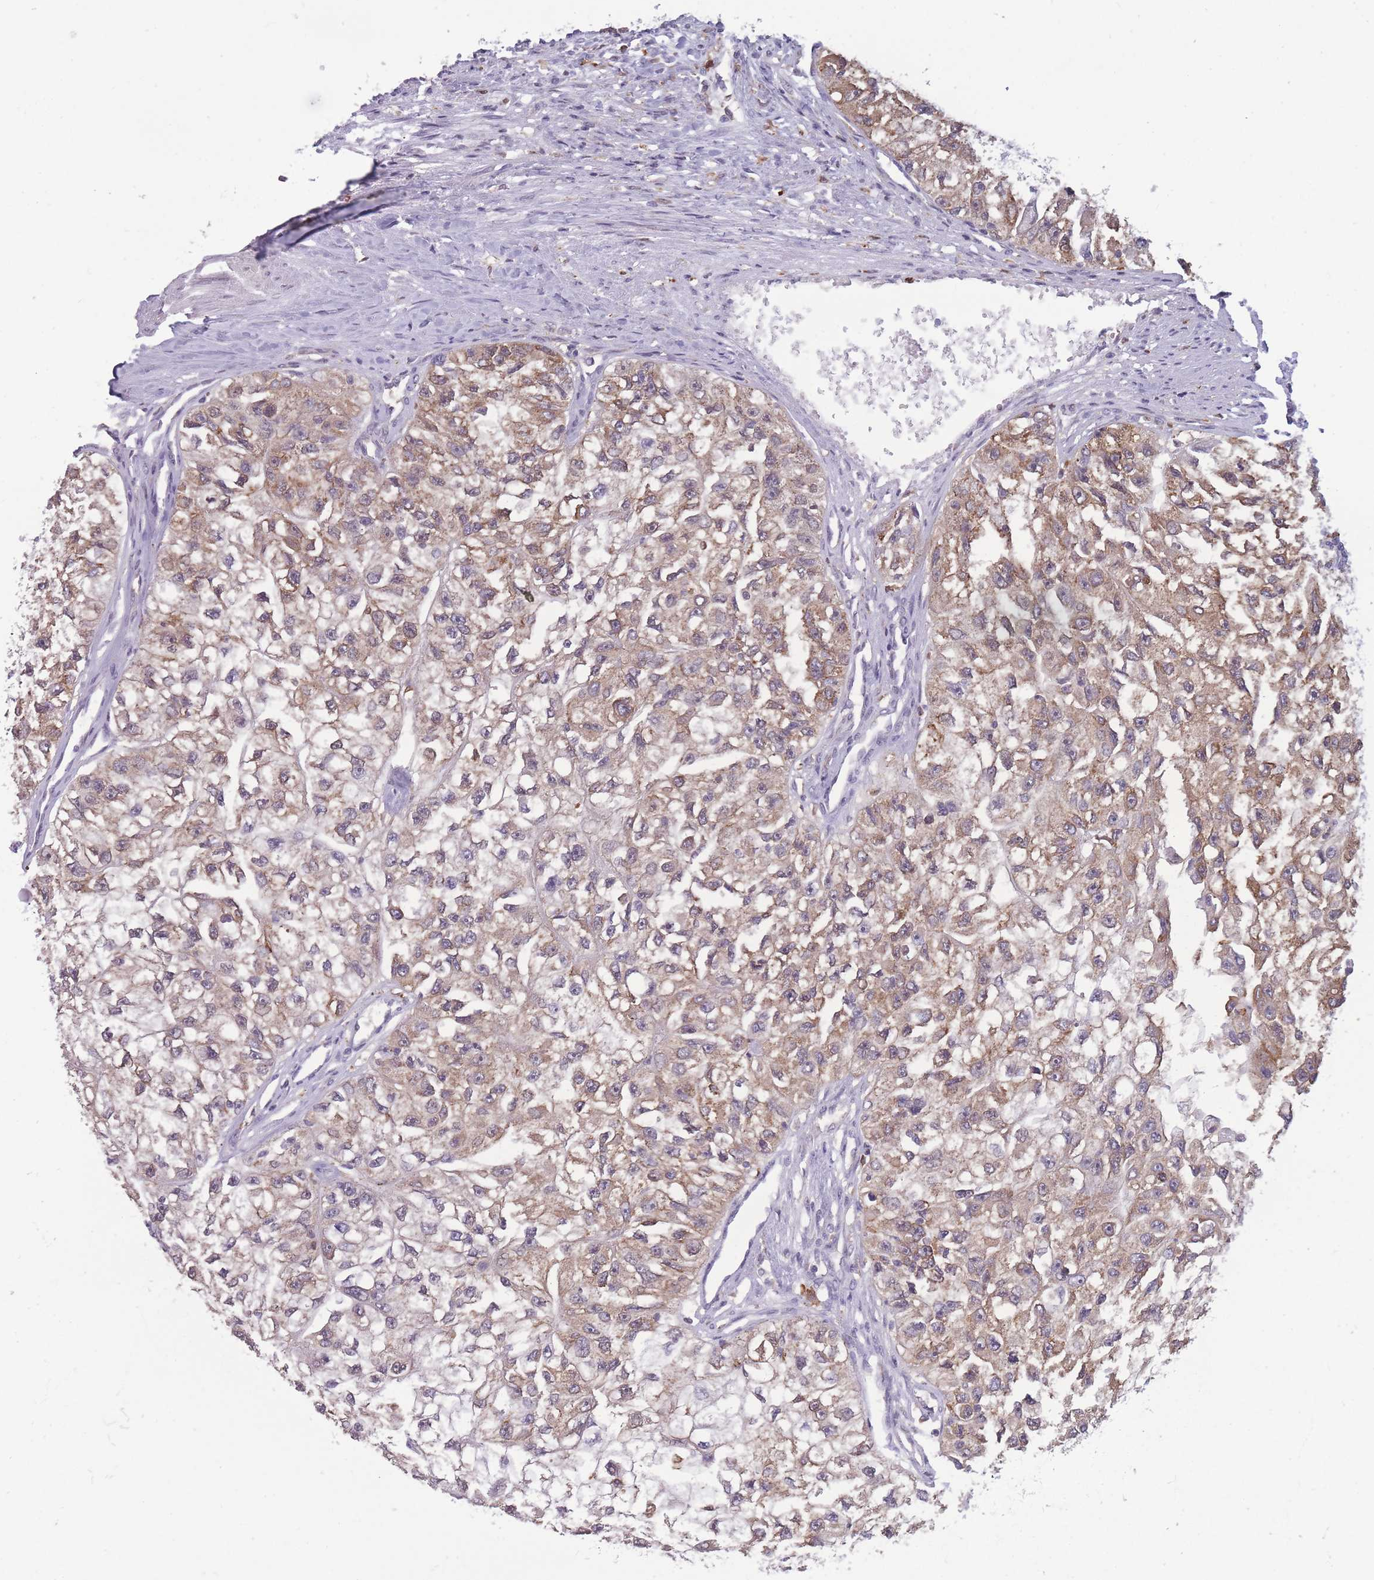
{"staining": {"intensity": "moderate", "quantity": ">75%", "location": "cytoplasmic/membranous"}, "tissue": "renal cancer", "cell_type": "Tumor cells", "image_type": "cancer", "snomed": [{"axis": "morphology", "description": "Adenocarcinoma, NOS"}, {"axis": "topography", "description": "Kidney"}], "caption": "Immunohistochemical staining of renal adenocarcinoma exhibits moderate cytoplasmic/membranous protein positivity in approximately >75% of tumor cells.", "gene": "TMEM121", "patient": {"sex": "male", "age": 63}}